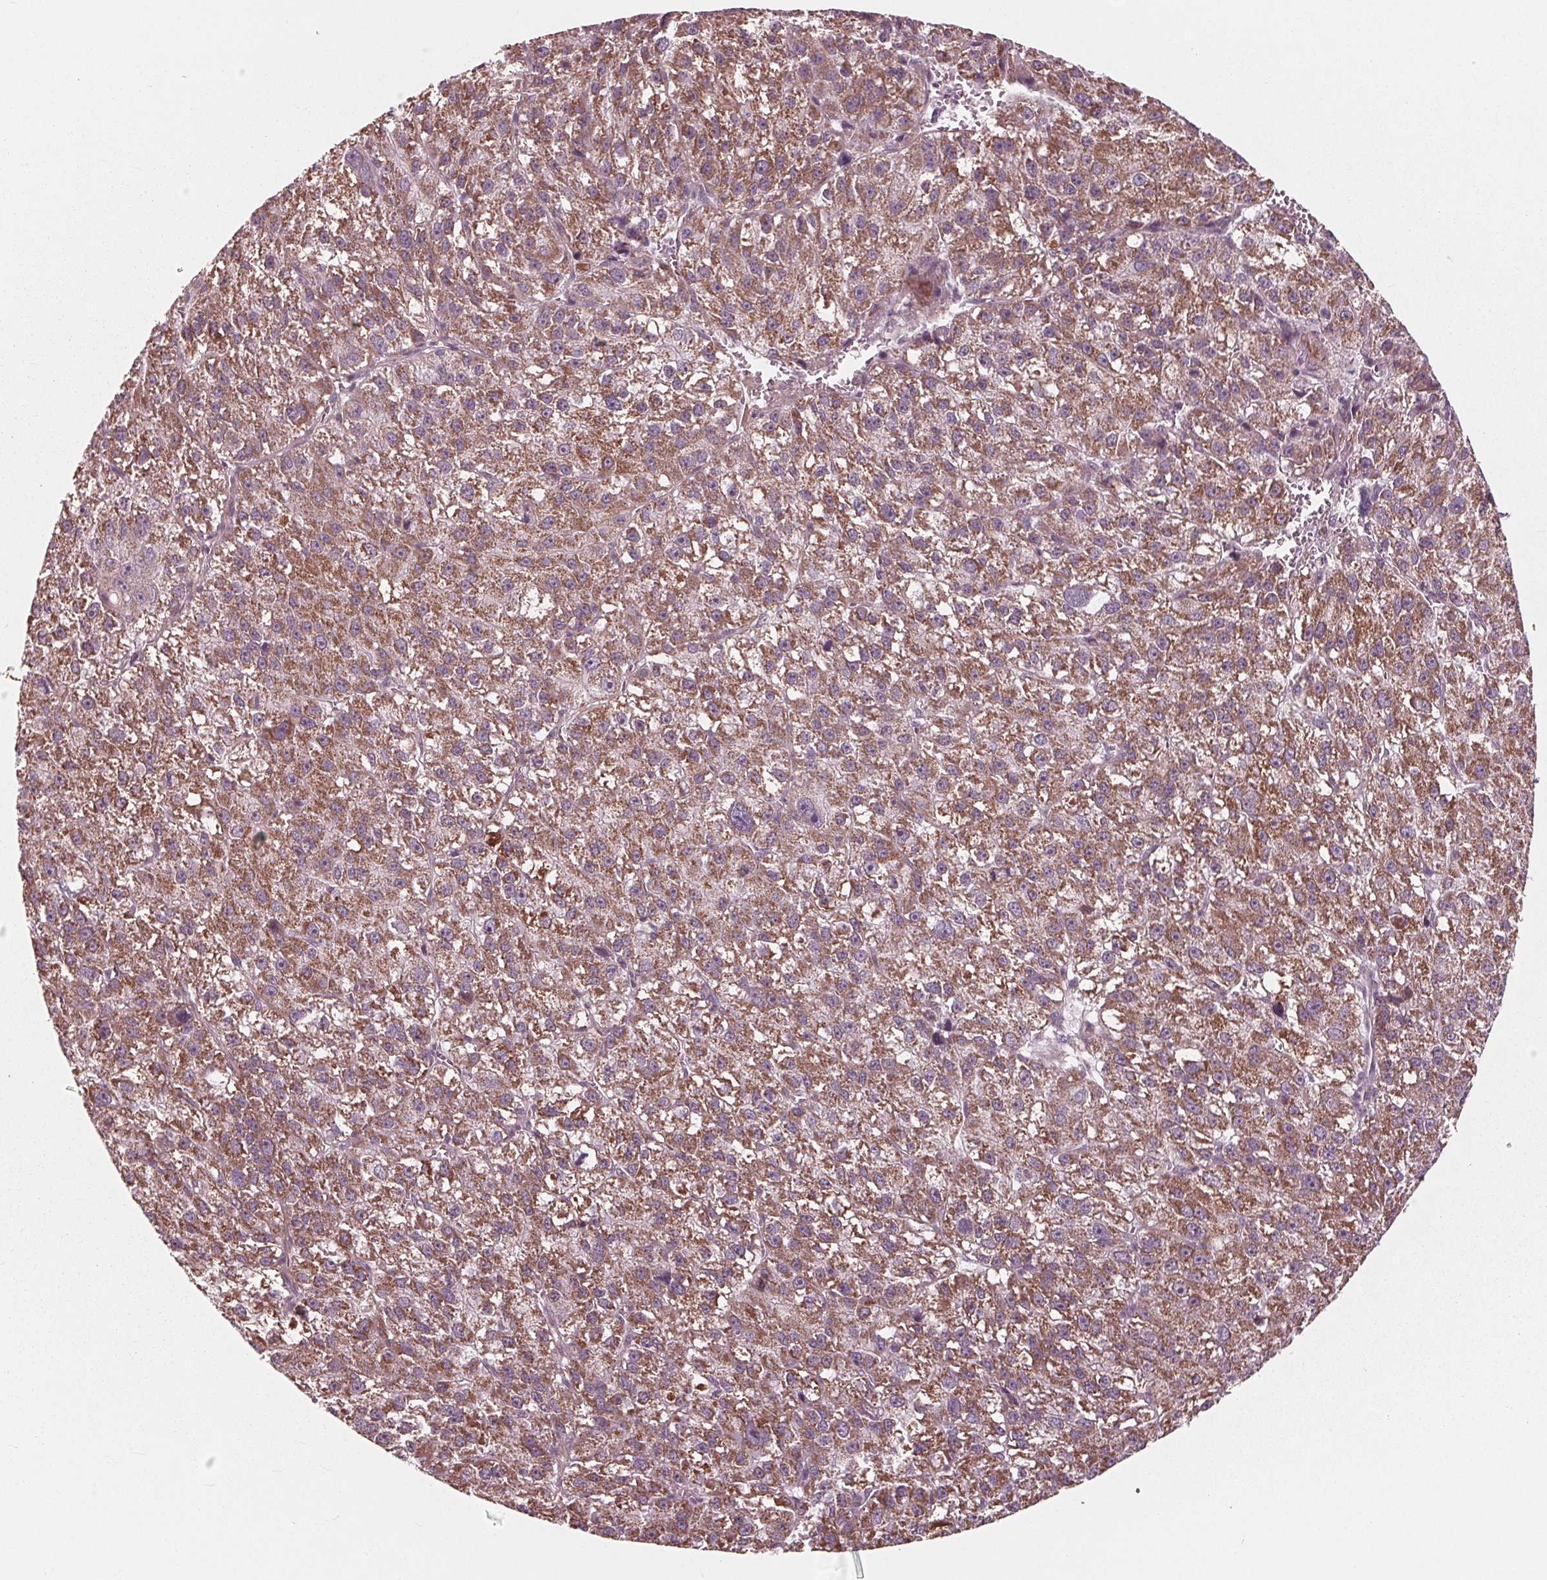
{"staining": {"intensity": "moderate", "quantity": ">75%", "location": "cytoplasmic/membranous"}, "tissue": "liver cancer", "cell_type": "Tumor cells", "image_type": "cancer", "snomed": [{"axis": "morphology", "description": "Carcinoma, Hepatocellular, NOS"}, {"axis": "topography", "description": "Liver"}], "caption": "Liver hepatocellular carcinoma stained with DAB (3,3'-diaminobenzidine) IHC displays medium levels of moderate cytoplasmic/membranous expression in approximately >75% of tumor cells.", "gene": "DCAF4L2", "patient": {"sex": "female", "age": 70}}